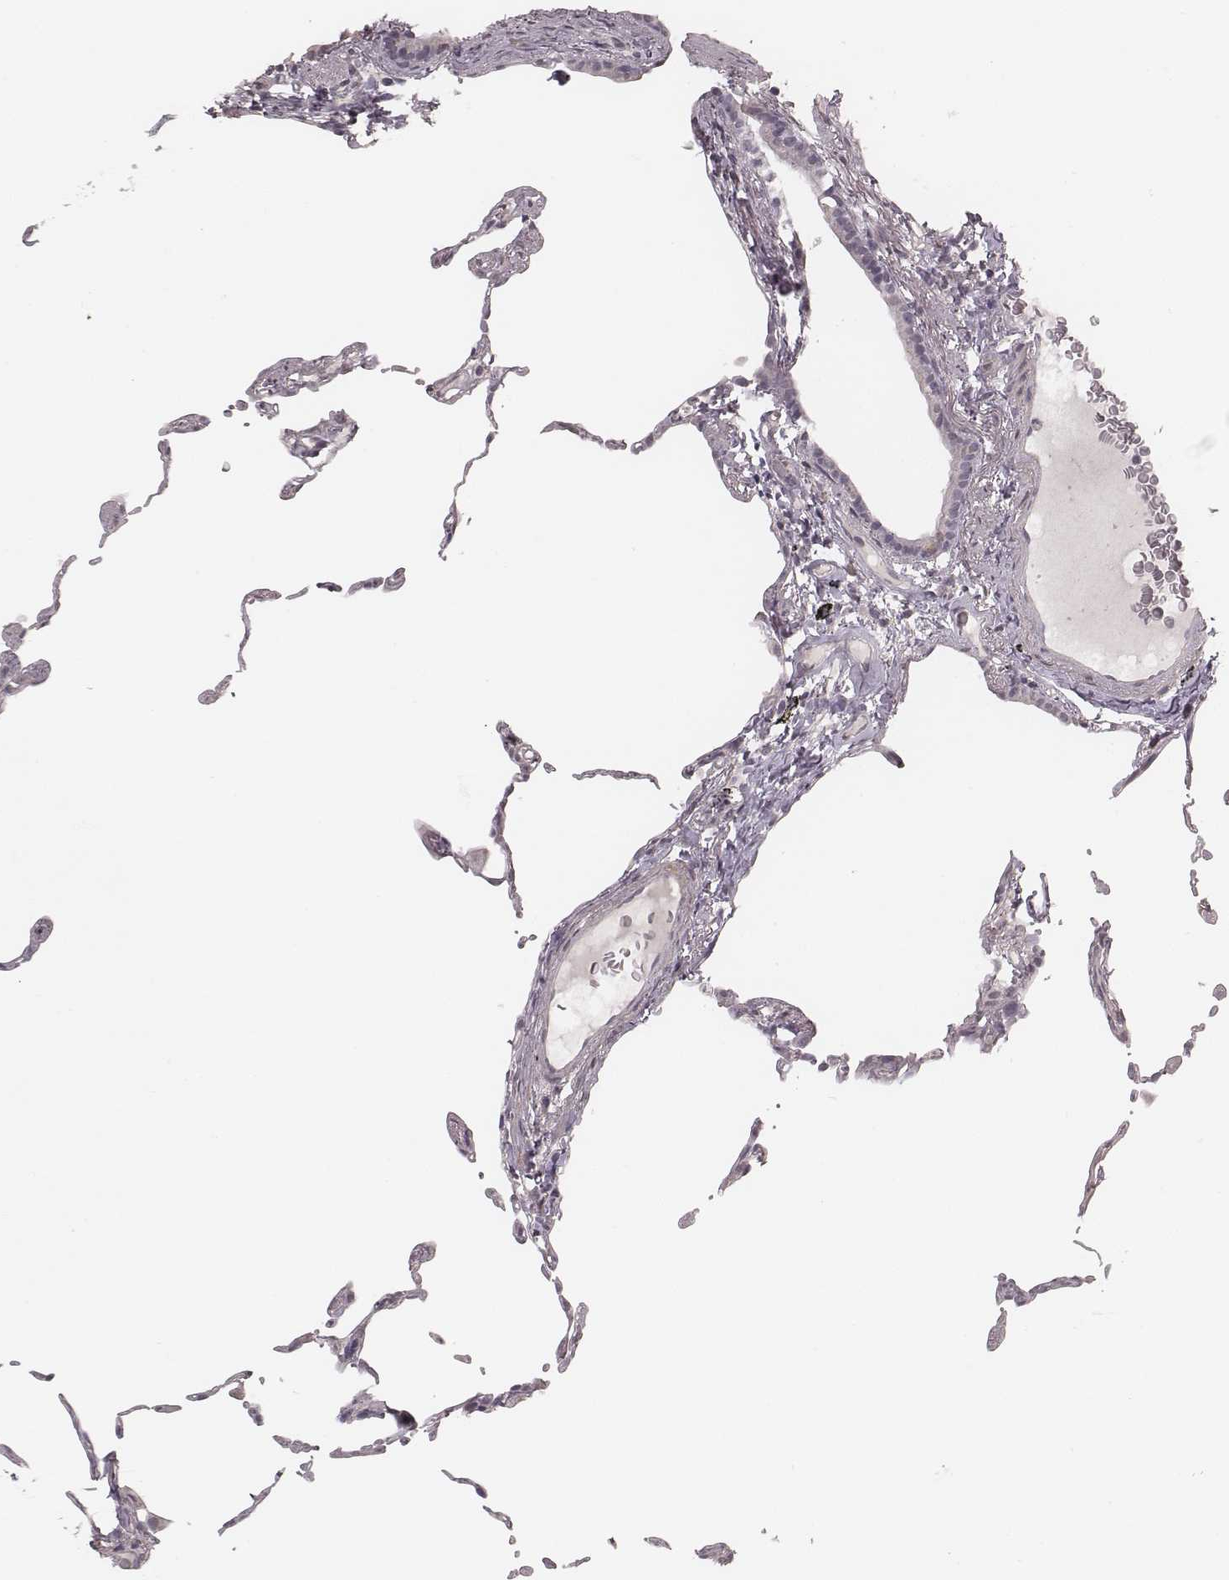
{"staining": {"intensity": "negative", "quantity": "none", "location": "none"}, "tissue": "lung", "cell_type": "Alveolar cells", "image_type": "normal", "snomed": [{"axis": "morphology", "description": "Normal tissue, NOS"}, {"axis": "topography", "description": "Lung"}], "caption": "DAB immunohistochemical staining of normal lung displays no significant expression in alveolar cells. The staining is performed using DAB (3,3'-diaminobenzidine) brown chromogen with nuclei counter-stained in using hematoxylin.", "gene": "SLC7A4", "patient": {"sex": "female", "age": 57}}